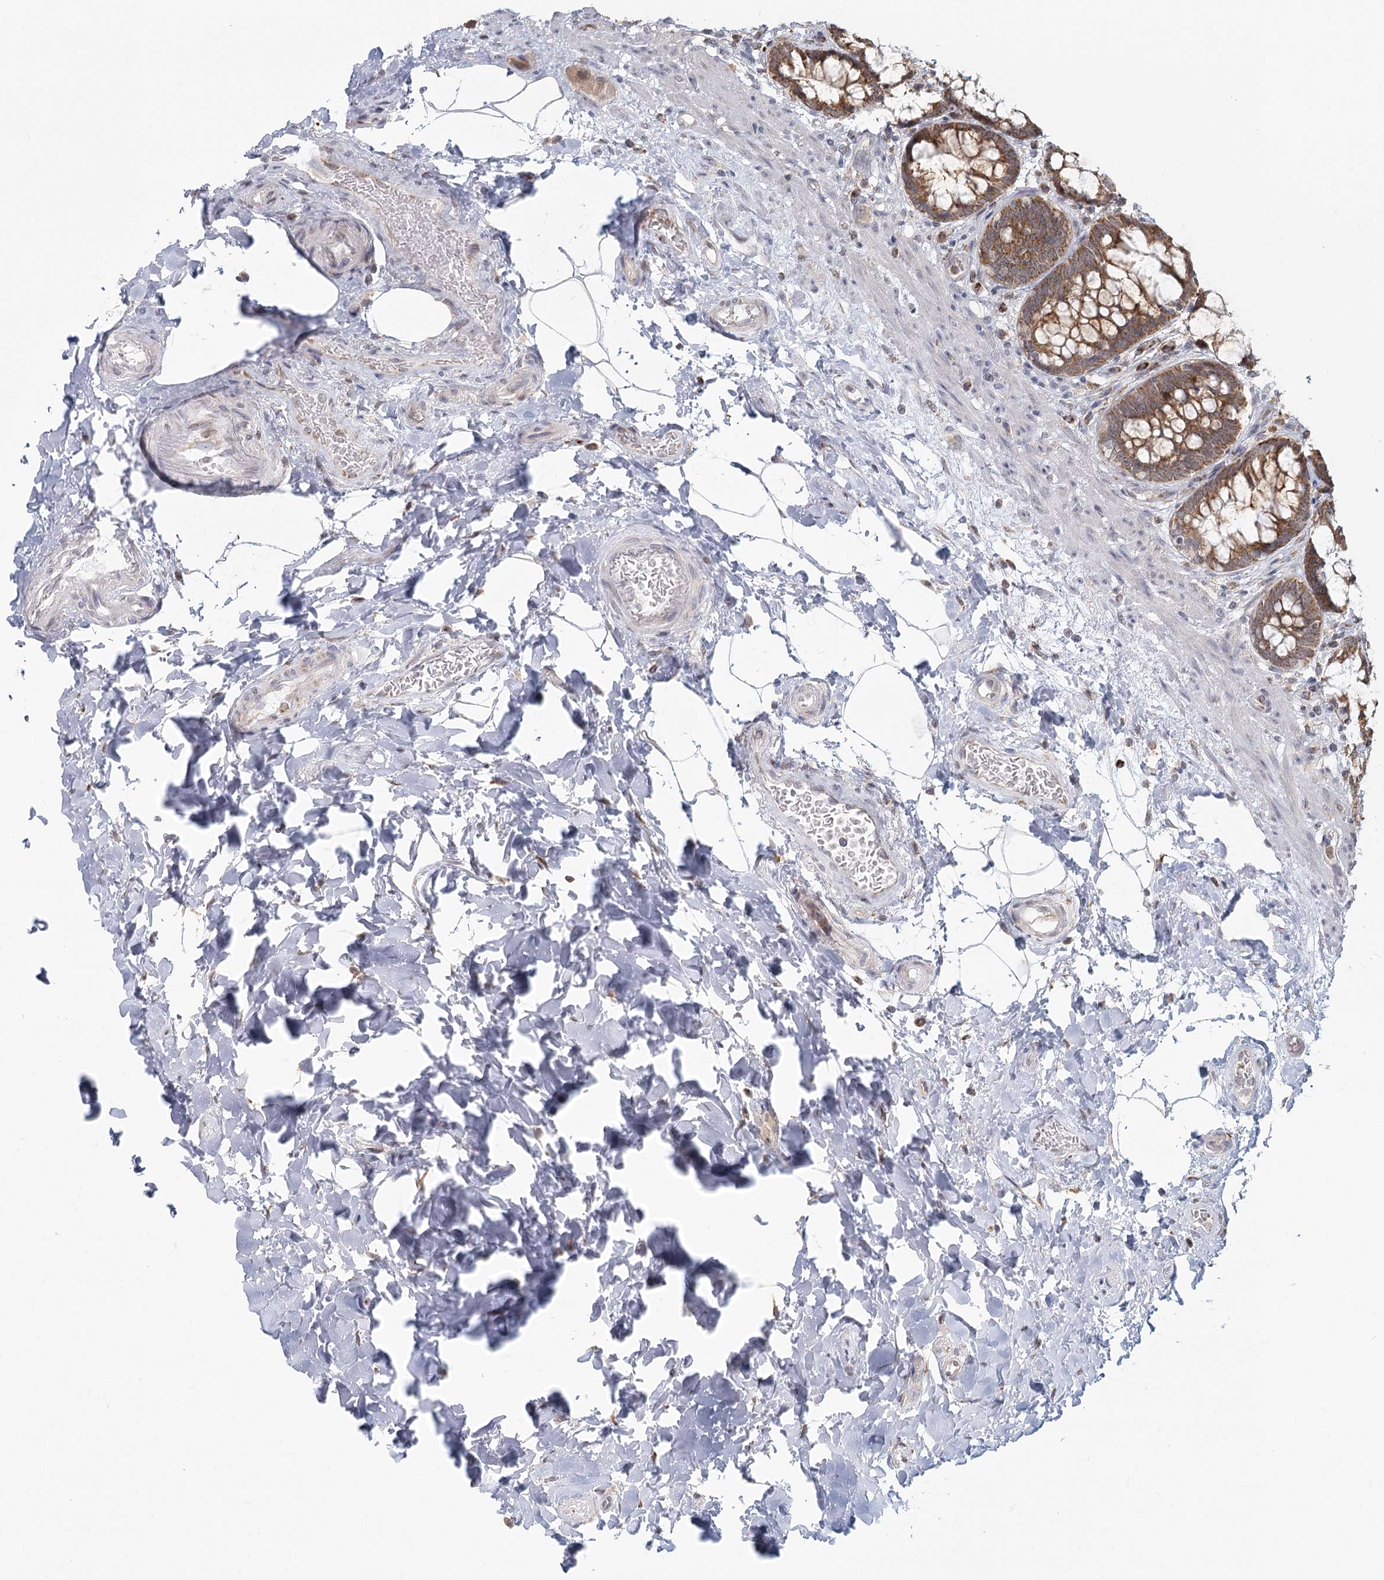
{"staining": {"intensity": "moderate", "quantity": ">75%", "location": "cytoplasmic/membranous"}, "tissue": "rectum", "cell_type": "Glandular cells", "image_type": "normal", "snomed": [{"axis": "morphology", "description": "Normal tissue, NOS"}, {"axis": "topography", "description": "Rectum"}], "caption": "Immunohistochemical staining of benign rectum reveals >75% levels of moderate cytoplasmic/membranous protein positivity in about >75% of glandular cells. Immunohistochemistry (ihc) stains the protein of interest in brown and the nuclei are stained blue.", "gene": "LACTB", "patient": {"sex": "male", "age": 64}}